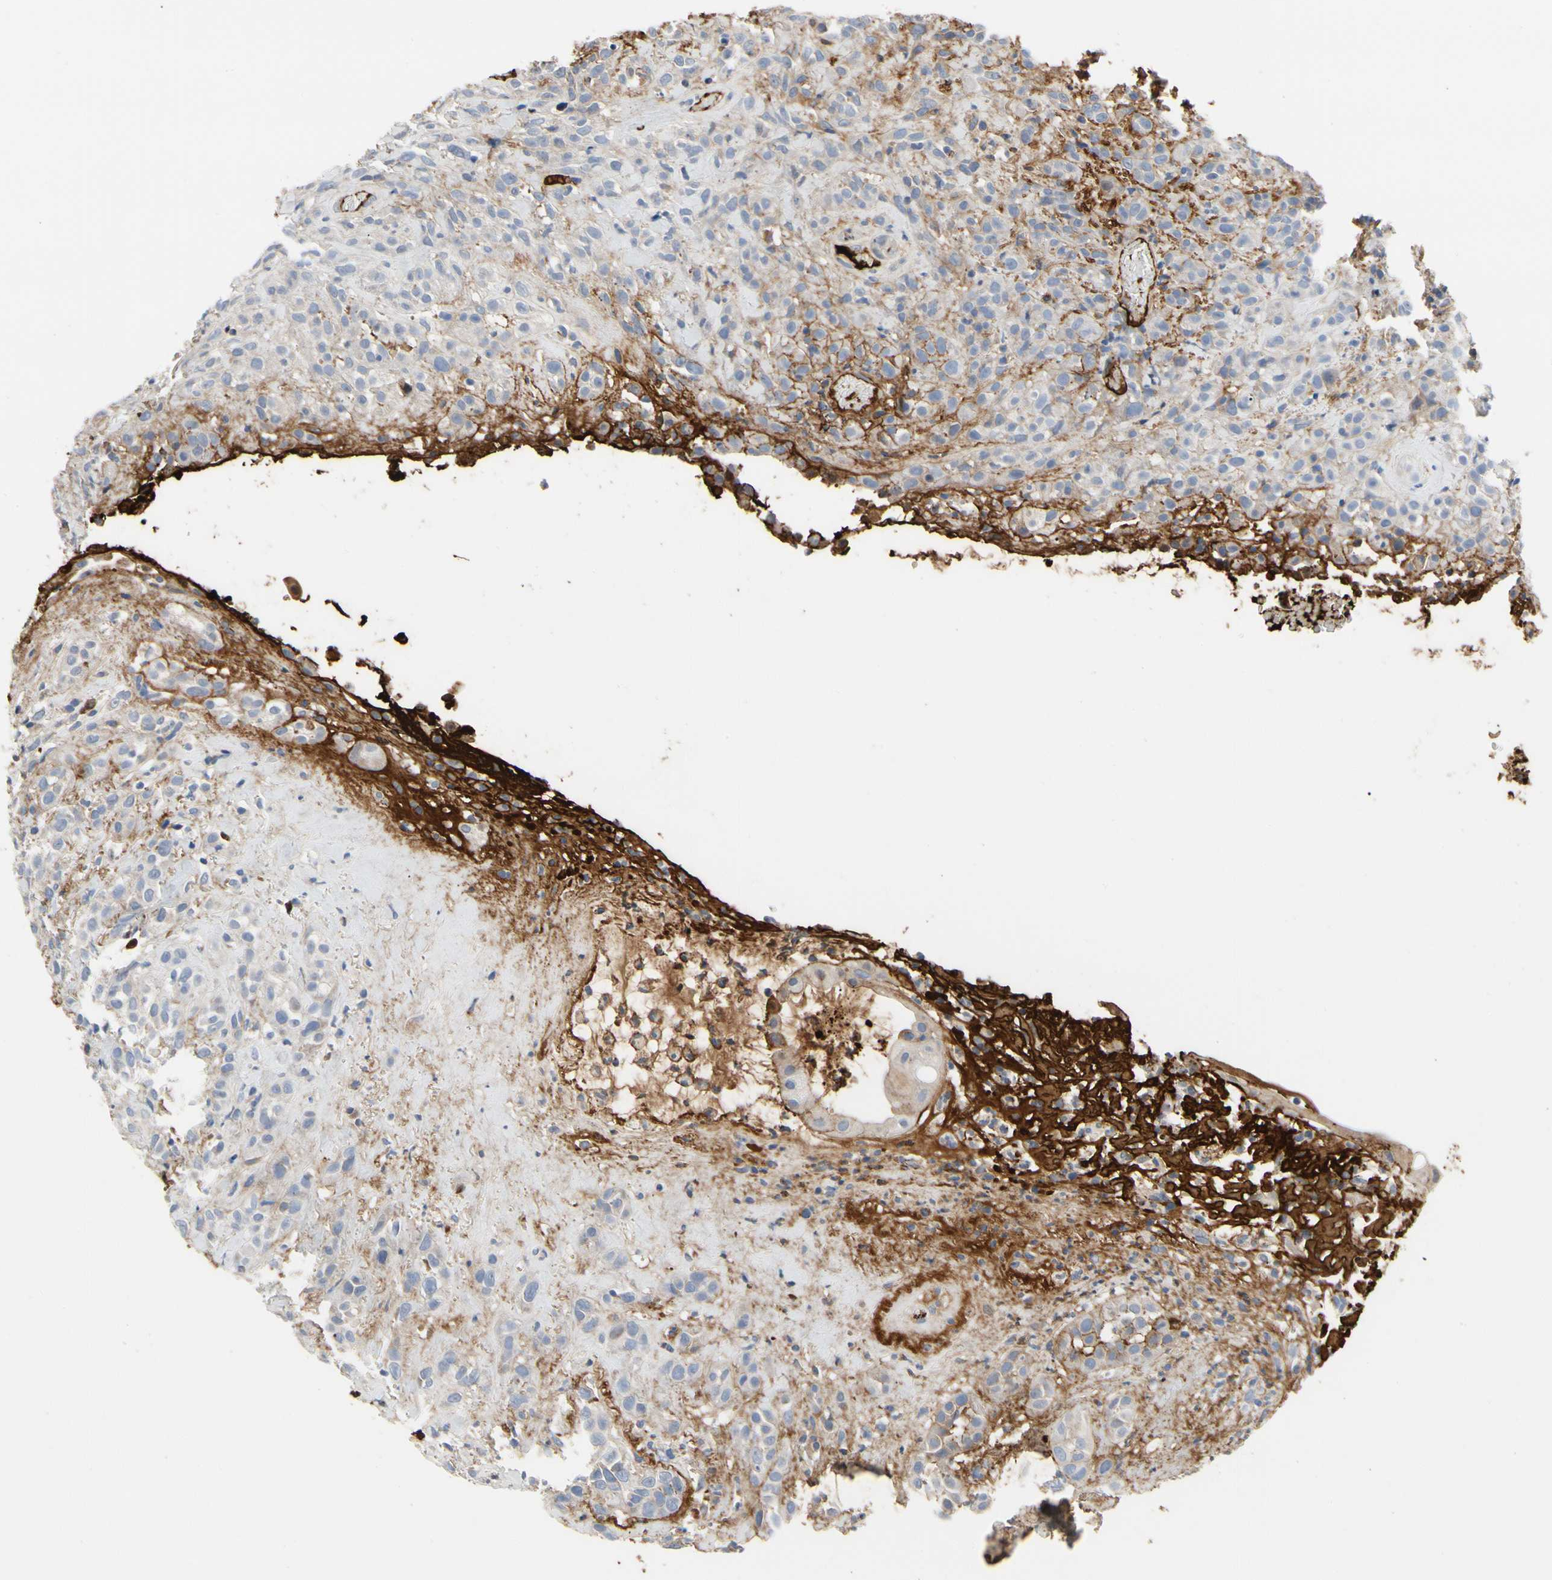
{"staining": {"intensity": "negative", "quantity": "none", "location": "none"}, "tissue": "head and neck cancer", "cell_type": "Tumor cells", "image_type": "cancer", "snomed": [{"axis": "morphology", "description": "Squamous cell carcinoma, NOS"}, {"axis": "topography", "description": "Head-Neck"}], "caption": "Protein analysis of head and neck cancer demonstrates no significant positivity in tumor cells.", "gene": "FGB", "patient": {"sex": "male", "age": 62}}